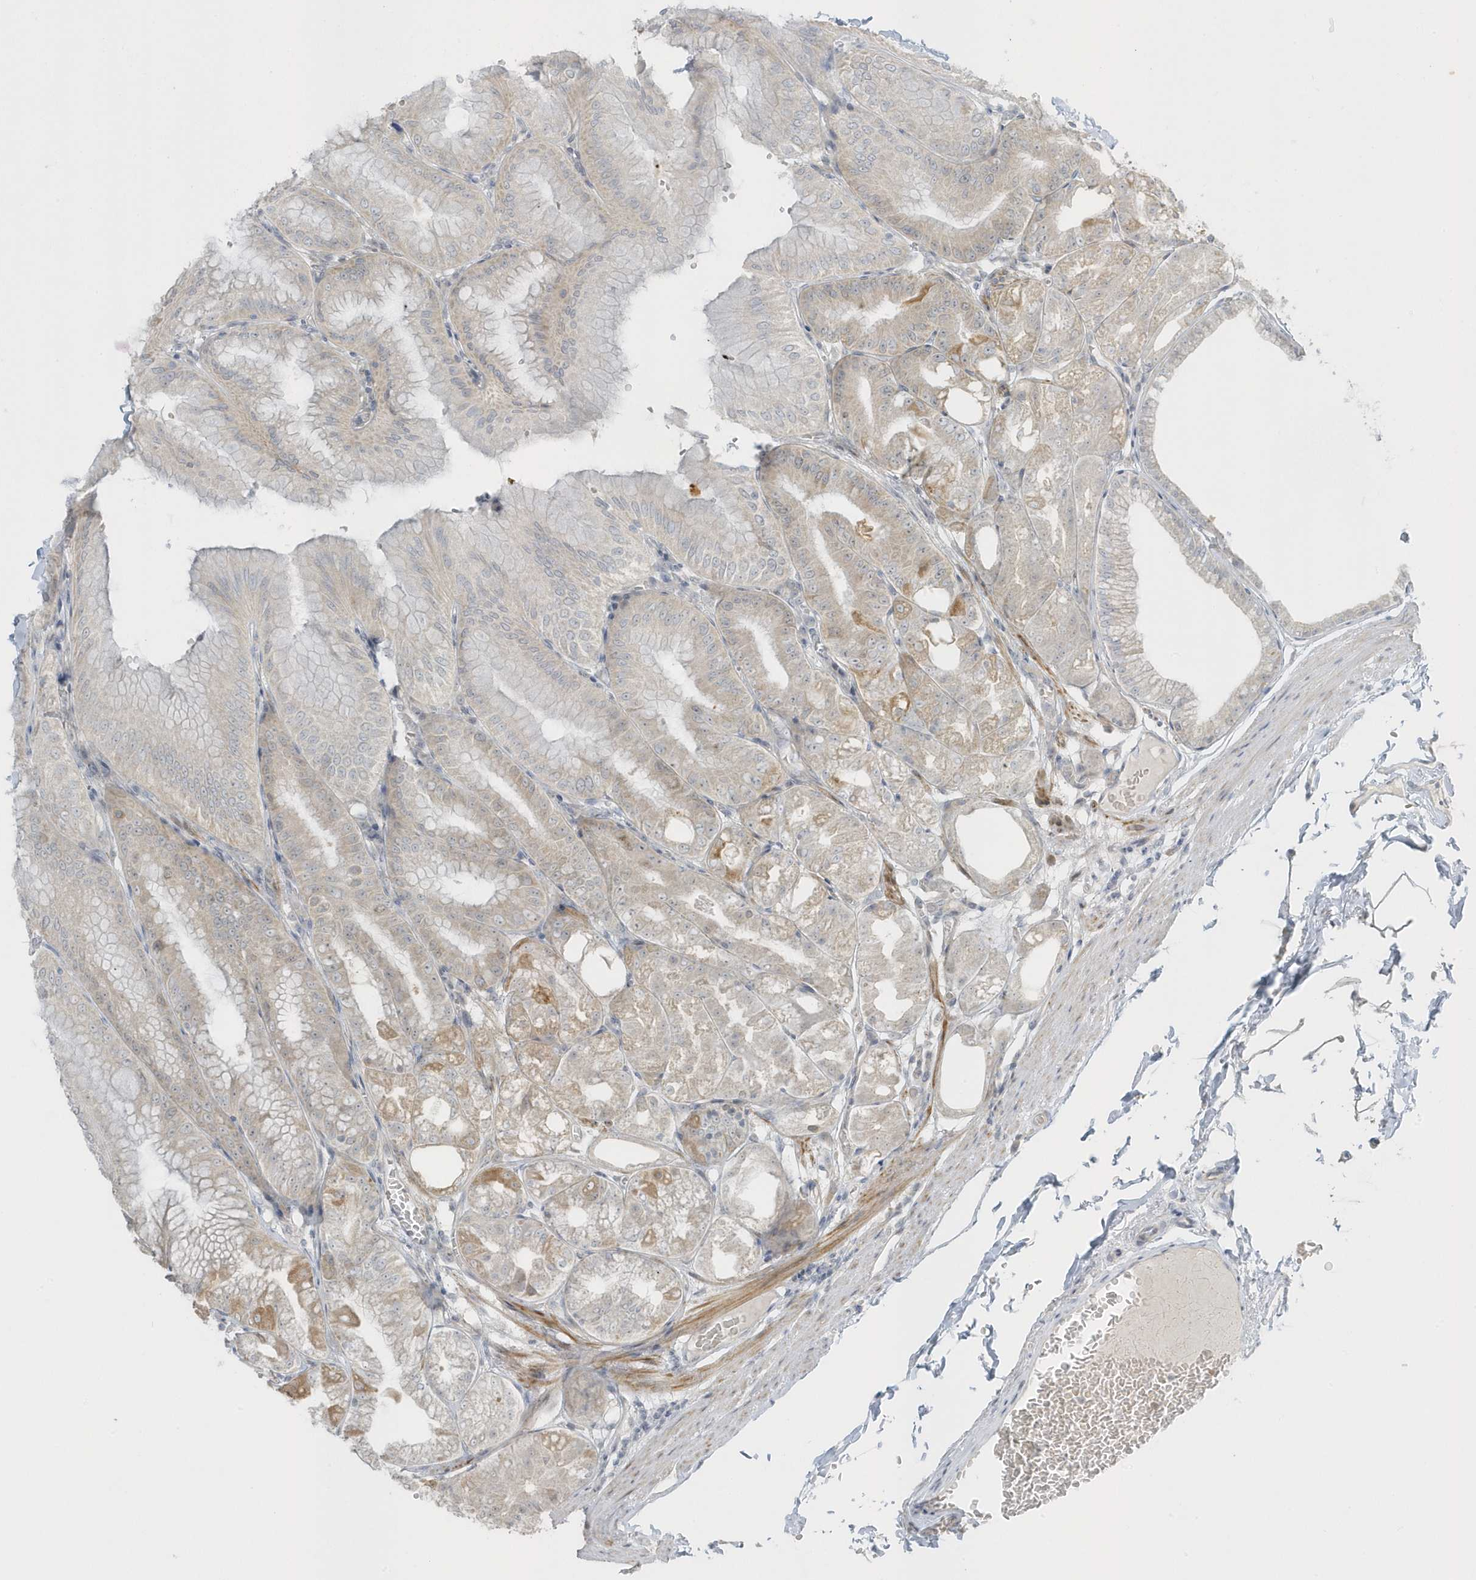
{"staining": {"intensity": "moderate", "quantity": "<25%", "location": "cytoplasmic/membranous"}, "tissue": "stomach", "cell_type": "Glandular cells", "image_type": "normal", "snomed": [{"axis": "morphology", "description": "Normal tissue, NOS"}, {"axis": "topography", "description": "Stomach, lower"}], "caption": "High-power microscopy captured an immunohistochemistry image of benign stomach, revealing moderate cytoplasmic/membranous expression in approximately <25% of glandular cells. The protein of interest is shown in brown color, while the nuclei are stained blue.", "gene": "SCN3A", "patient": {"sex": "male", "age": 71}}